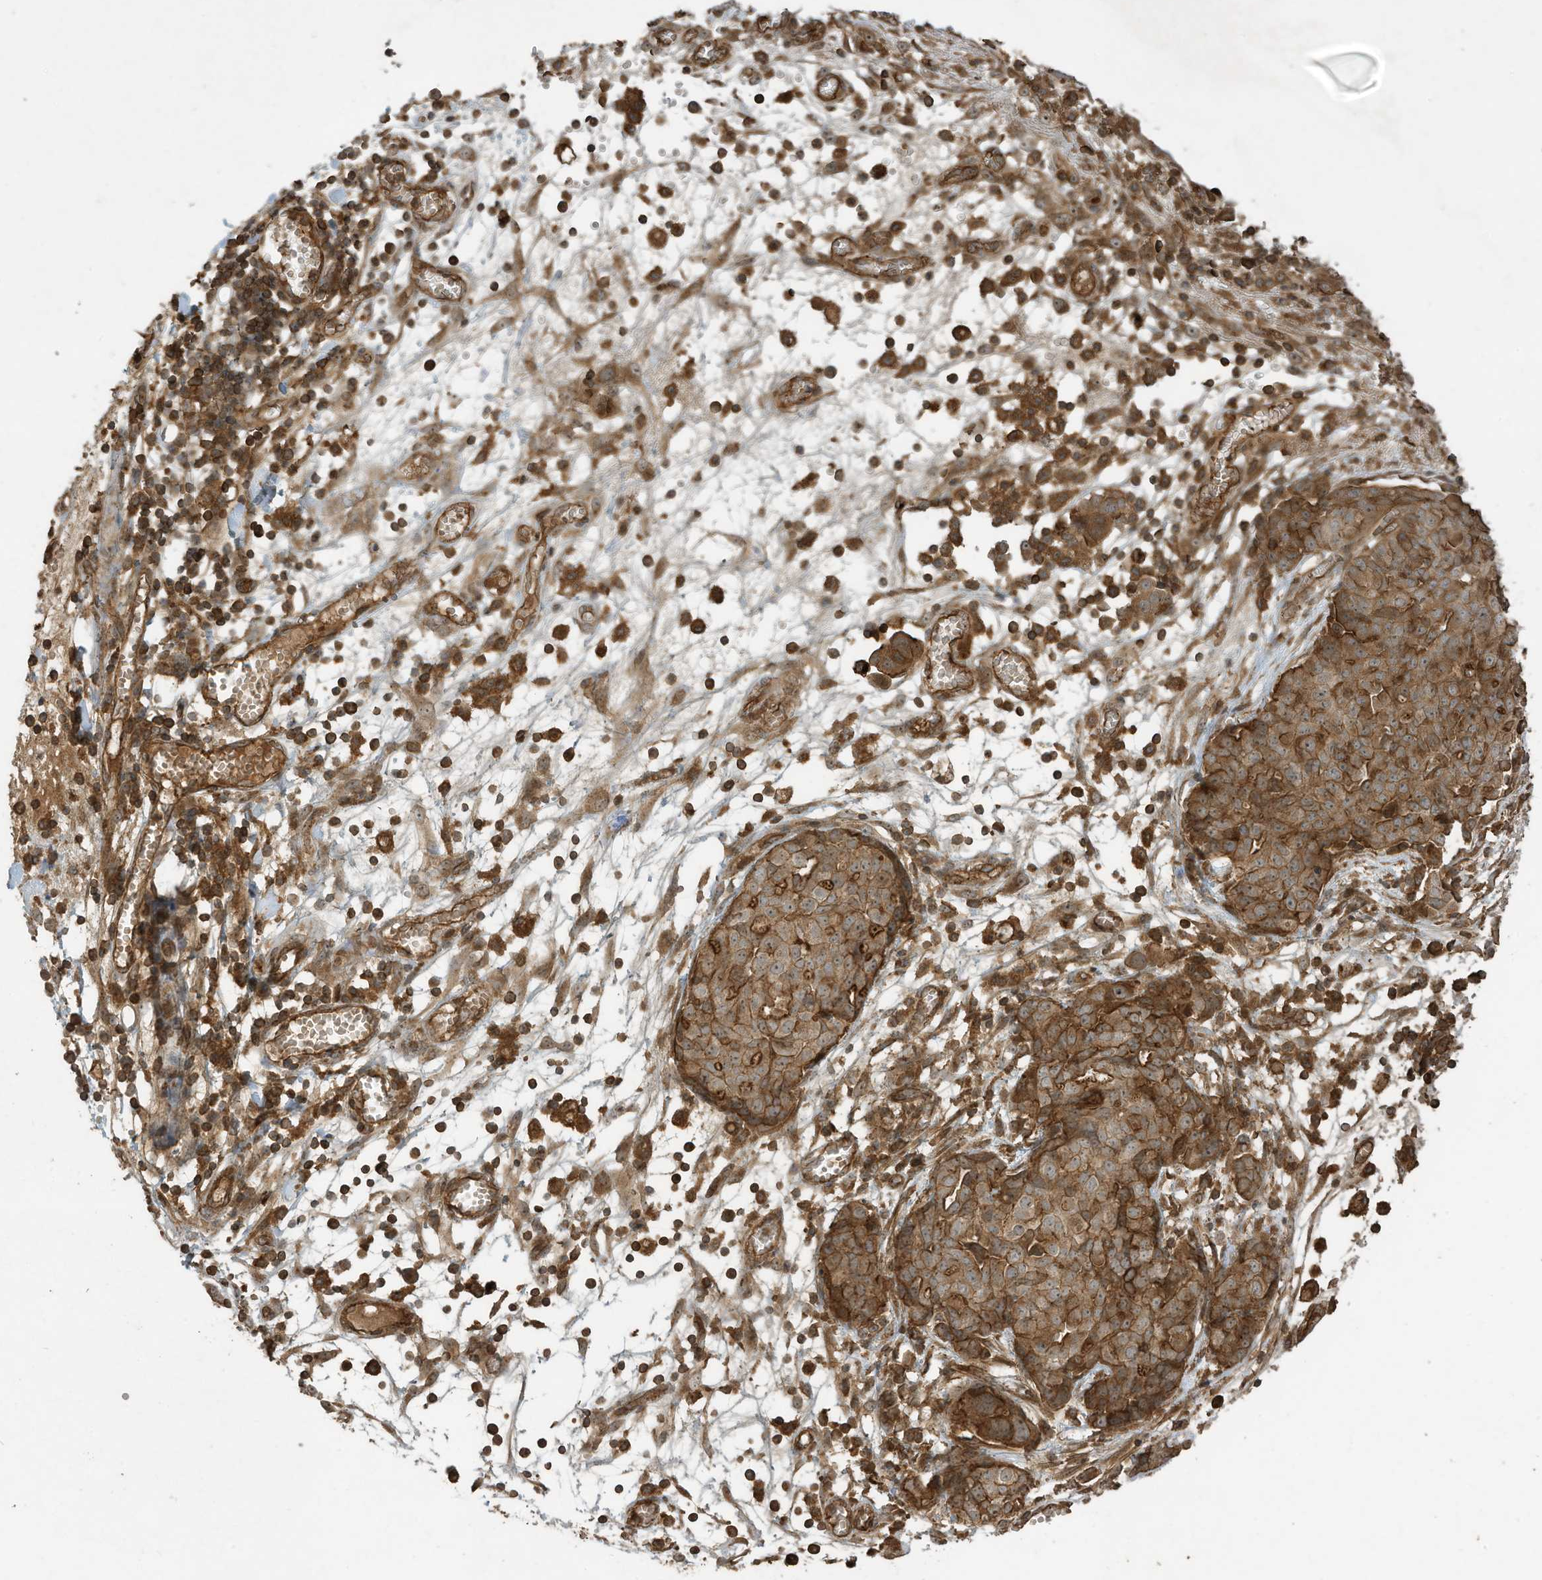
{"staining": {"intensity": "moderate", "quantity": ">75%", "location": "cytoplasmic/membranous"}, "tissue": "ovarian cancer", "cell_type": "Tumor cells", "image_type": "cancer", "snomed": [{"axis": "morphology", "description": "Cystadenocarcinoma, serous, NOS"}, {"axis": "topography", "description": "Soft tissue"}, {"axis": "topography", "description": "Ovary"}], "caption": "Human ovarian cancer stained with a brown dye shows moderate cytoplasmic/membranous positive positivity in about >75% of tumor cells.", "gene": "DDIT4", "patient": {"sex": "female", "age": 57}}